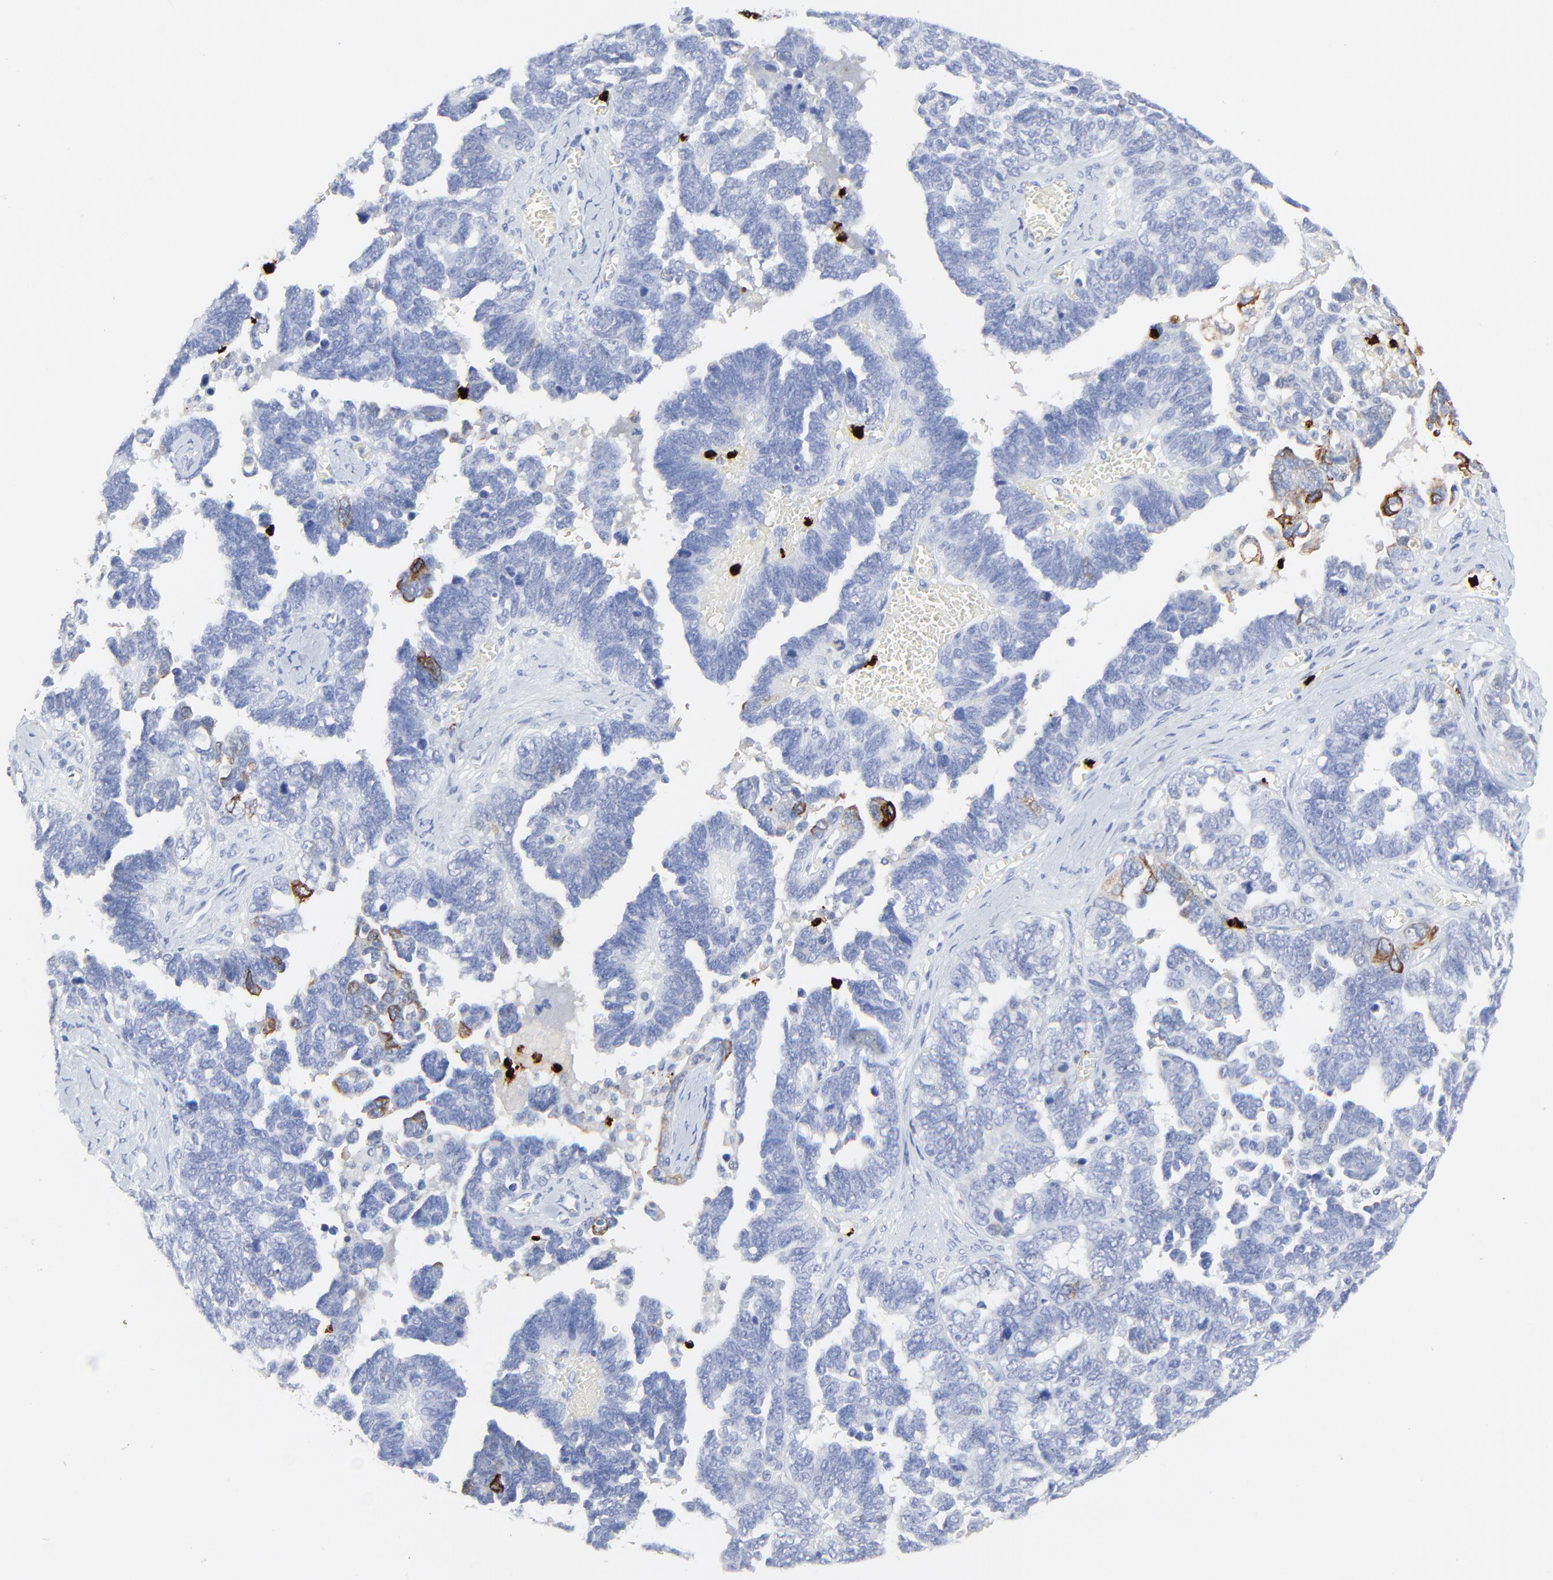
{"staining": {"intensity": "negative", "quantity": "none", "location": "none"}, "tissue": "ovarian cancer", "cell_type": "Tumor cells", "image_type": "cancer", "snomed": [{"axis": "morphology", "description": "Cystadenocarcinoma, serous, NOS"}, {"axis": "topography", "description": "Ovary"}], "caption": "Immunohistochemical staining of ovarian cancer (serous cystadenocarcinoma) shows no significant positivity in tumor cells.", "gene": "LCN2", "patient": {"sex": "female", "age": 69}}